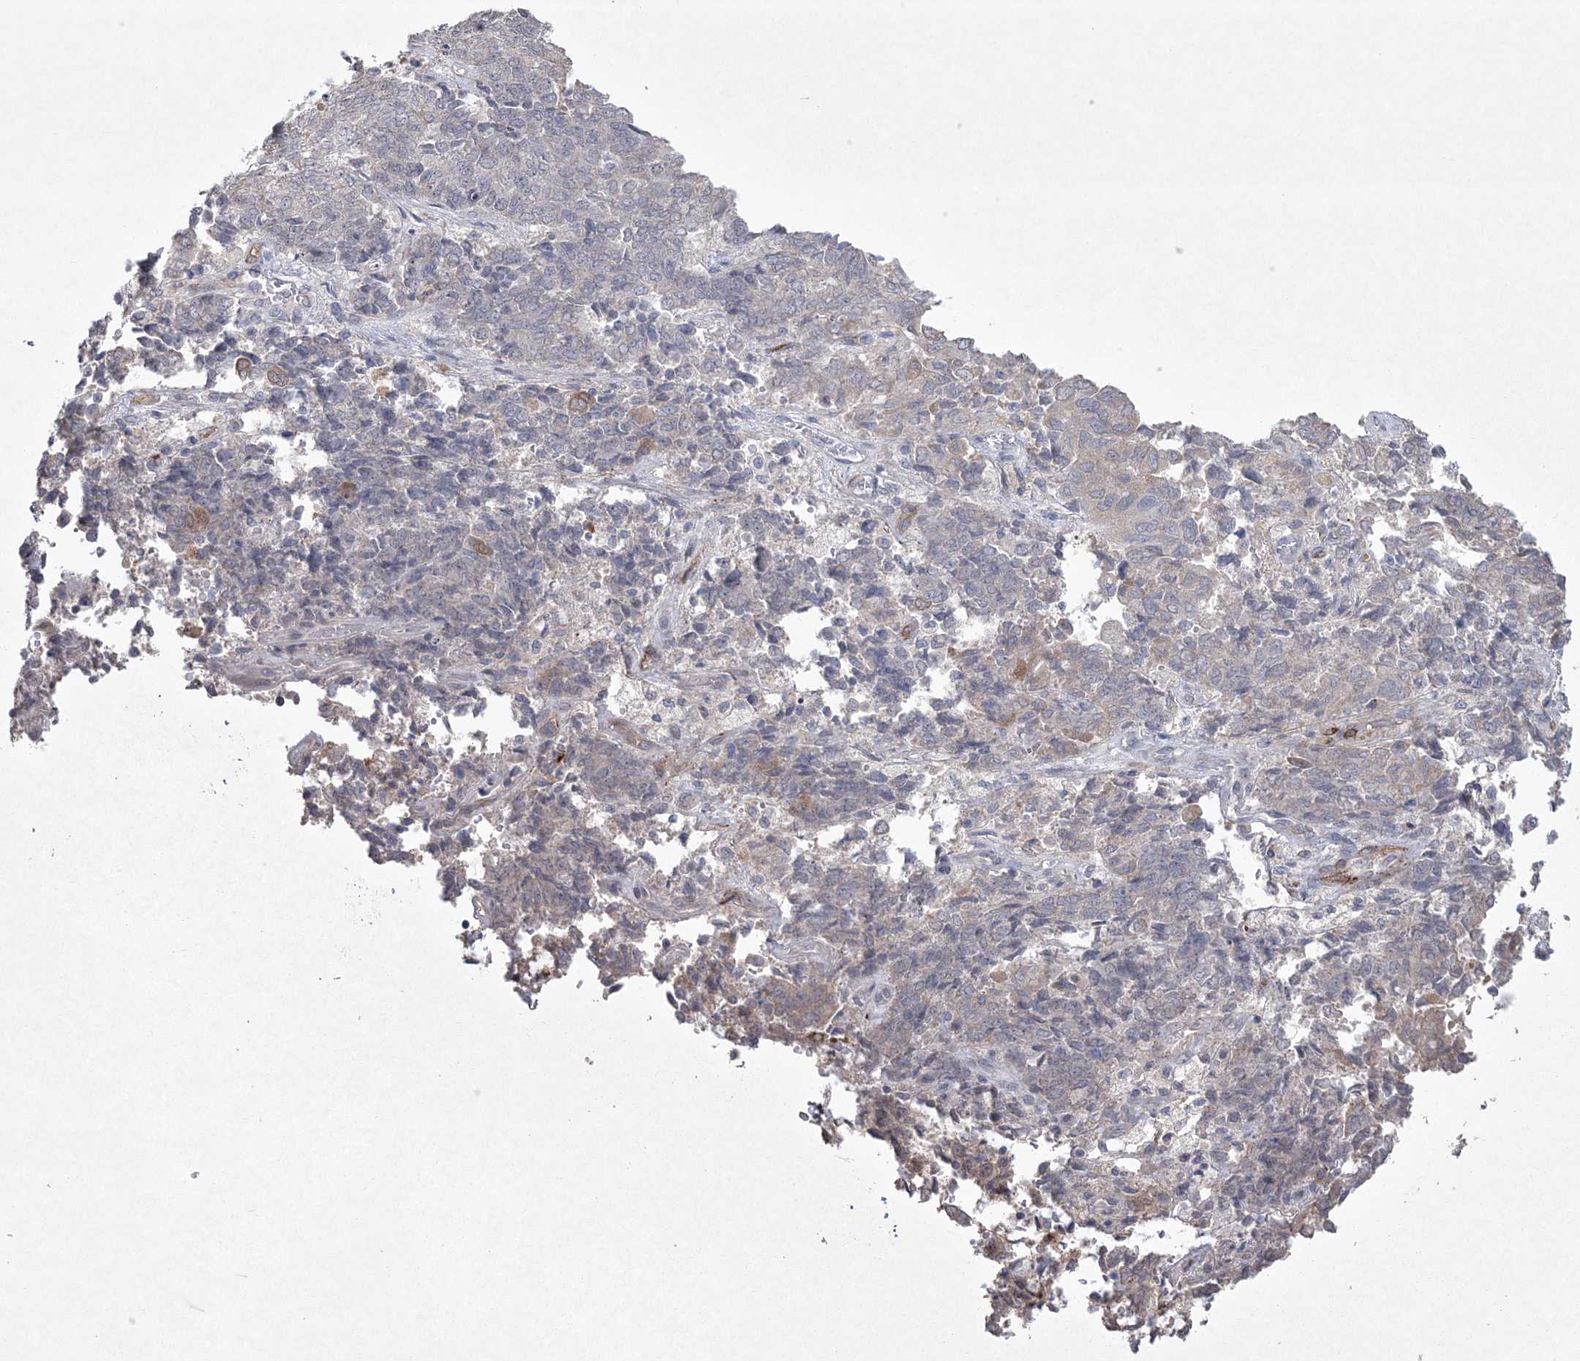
{"staining": {"intensity": "negative", "quantity": "none", "location": "none"}, "tissue": "endometrial cancer", "cell_type": "Tumor cells", "image_type": "cancer", "snomed": [{"axis": "morphology", "description": "Adenocarcinoma, NOS"}, {"axis": "topography", "description": "Endometrium"}], "caption": "Human adenocarcinoma (endometrial) stained for a protein using immunohistochemistry displays no staining in tumor cells.", "gene": "DPCD", "patient": {"sex": "female", "age": 80}}